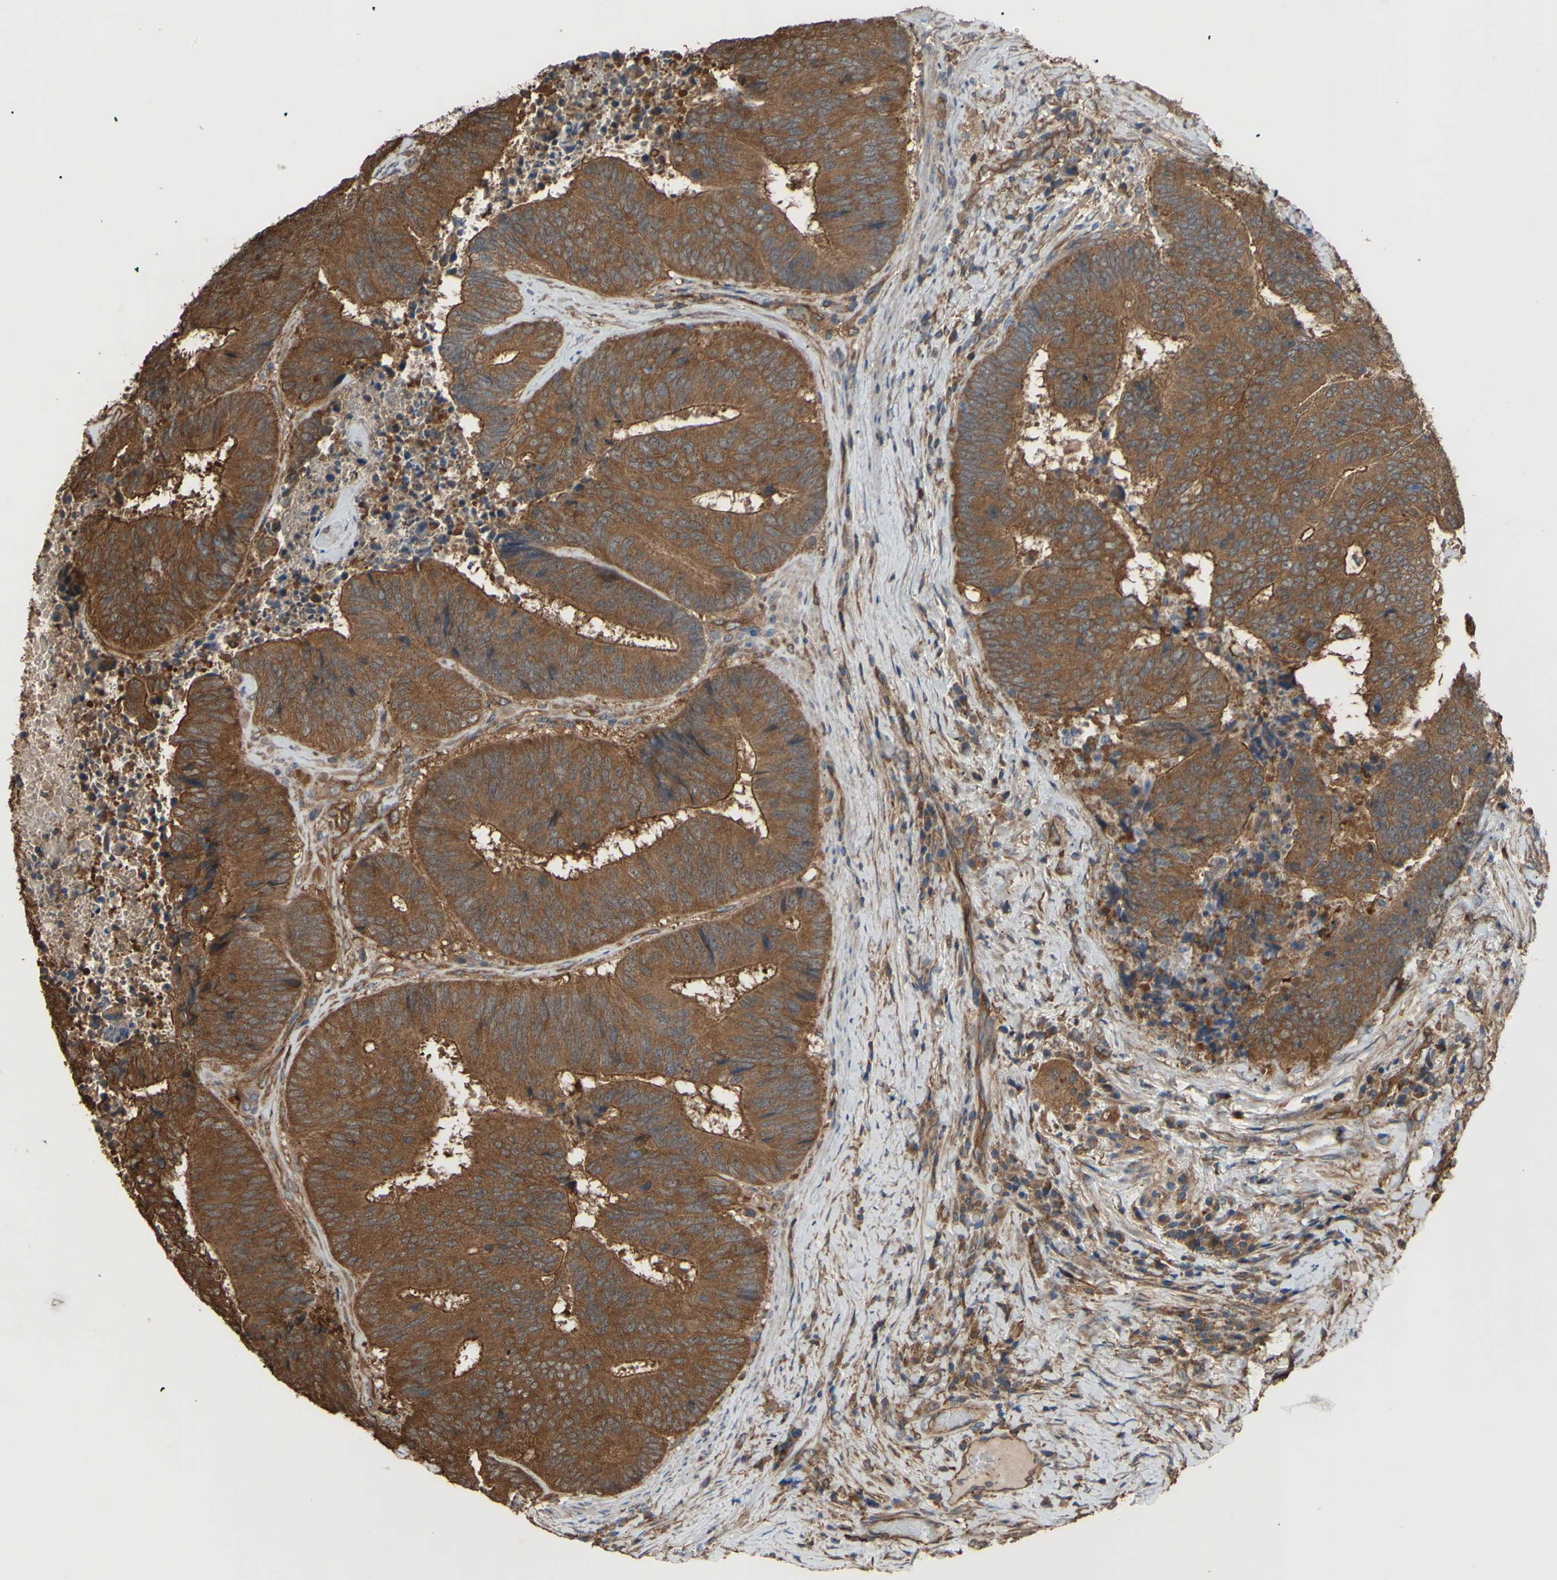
{"staining": {"intensity": "strong", "quantity": ">75%", "location": "cytoplasmic/membranous"}, "tissue": "colorectal cancer", "cell_type": "Tumor cells", "image_type": "cancer", "snomed": [{"axis": "morphology", "description": "Adenocarcinoma, NOS"}, {"axis": "topography", "description": "Rectum"}], "caption": "This is an image of immunohistochemistry (IHC) staining of adenocarcinoma (colorectal), which shows strong expression in the cytoplasmic/membranous of tumor cells.", "gene": "CTTN", "patient": {"sex": "male", "age": 72}}